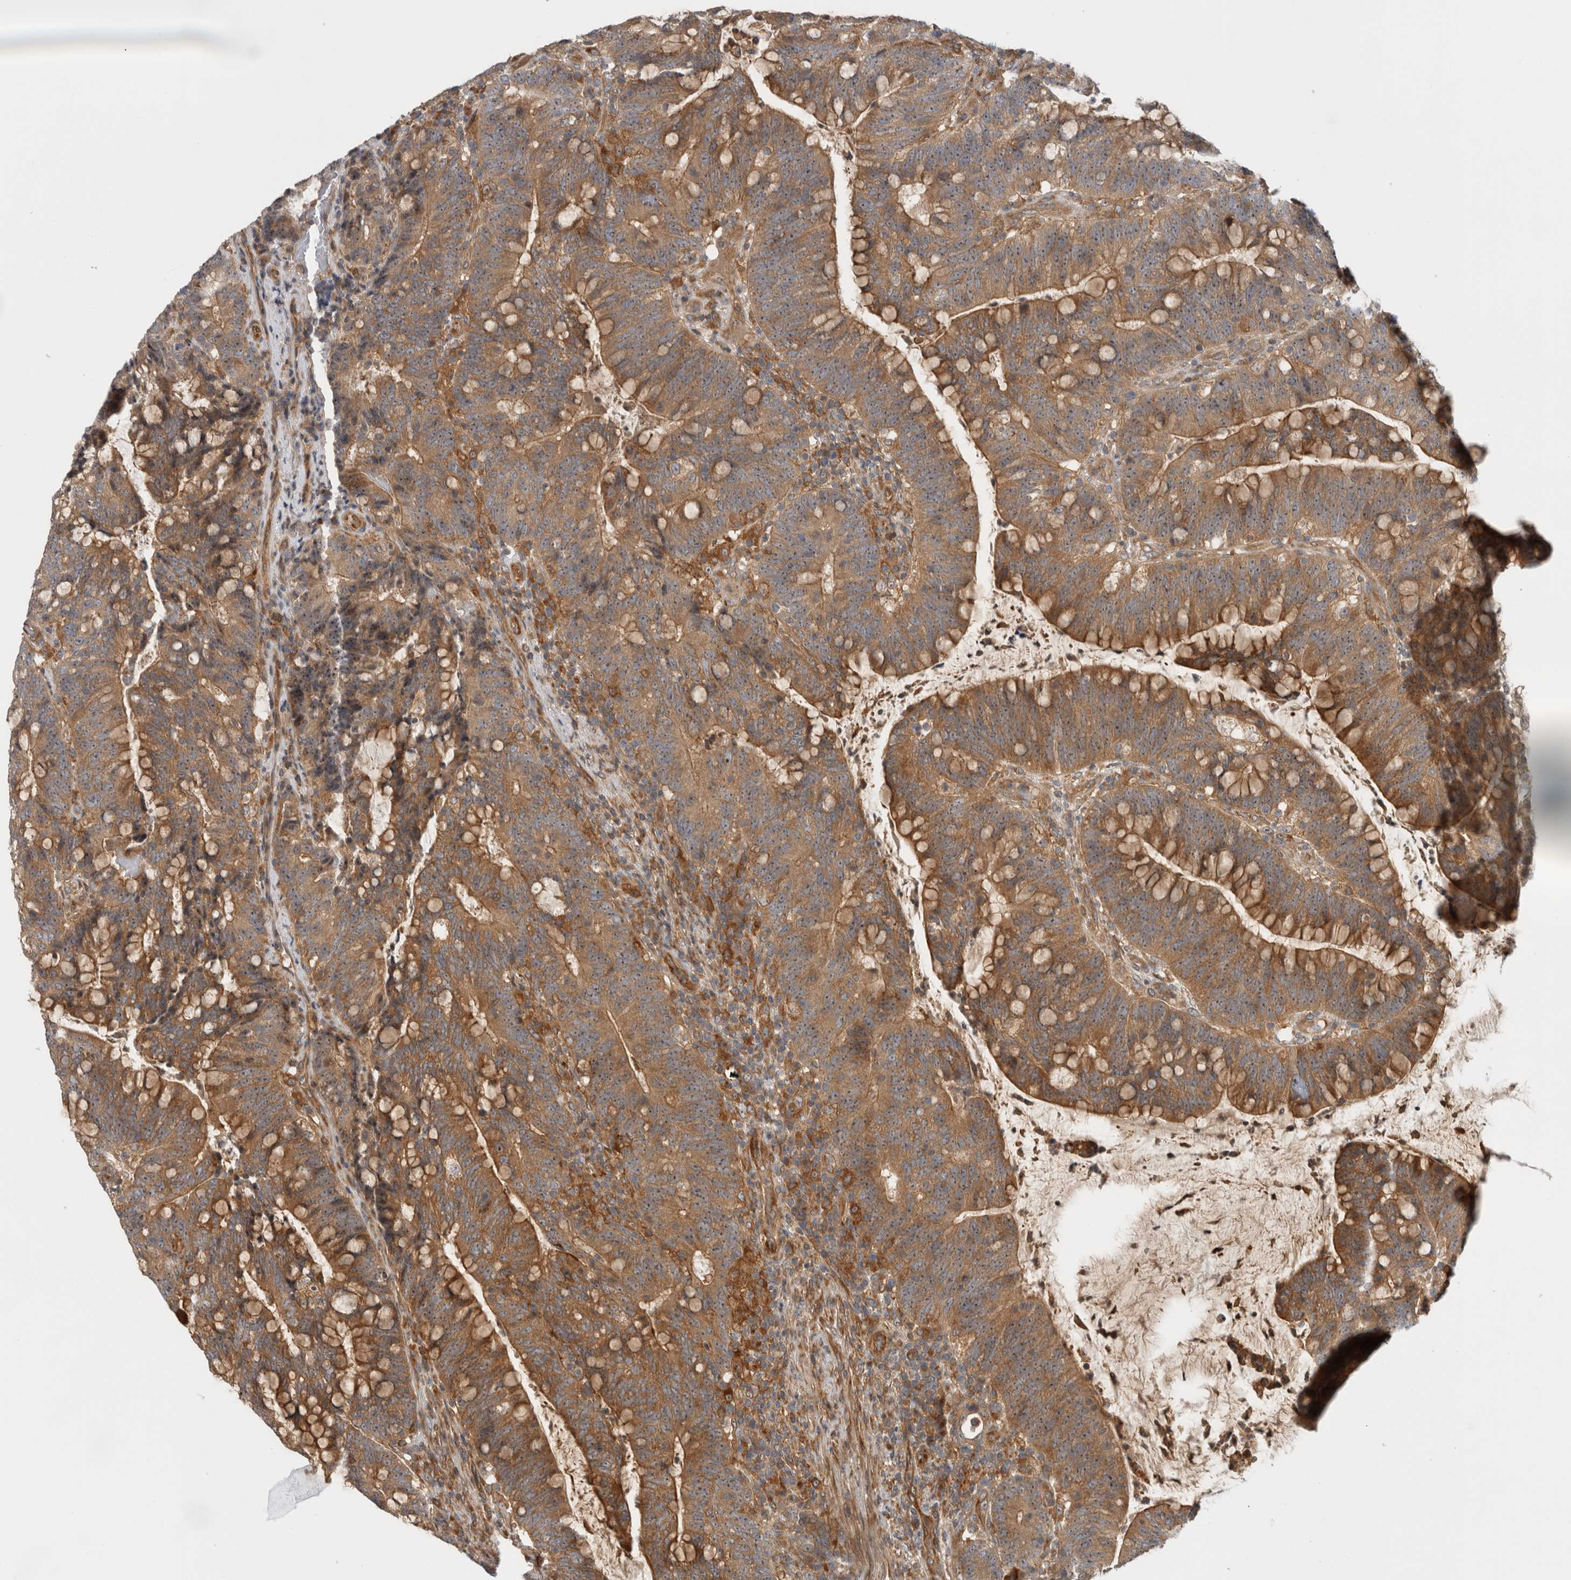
{"staining": {"intensity": "moderate", "quantity": ">75%", "location": "cytoplasmic/membranous,nuclear"}, "tissue": "colorectal cancer", "cell_type": "Tumor cells", "image_type": "cancer", "snomed": [{"axis": "morphology", "description": "Adenocarcinoma, NOS"}, {"axis": "topography", "description": "Colon"}], "caption": "This photomicrograph shows adenocarcinoma (colorectal) stained with IHC to label a protein in brown. The cytoplasmic/membranous and nuclear of tumor cells show moderate positivity for the protein. Nuclei are counter-stained blue.", "gene": "WASF2", "patient": {"sex": "female", "age": 66}}